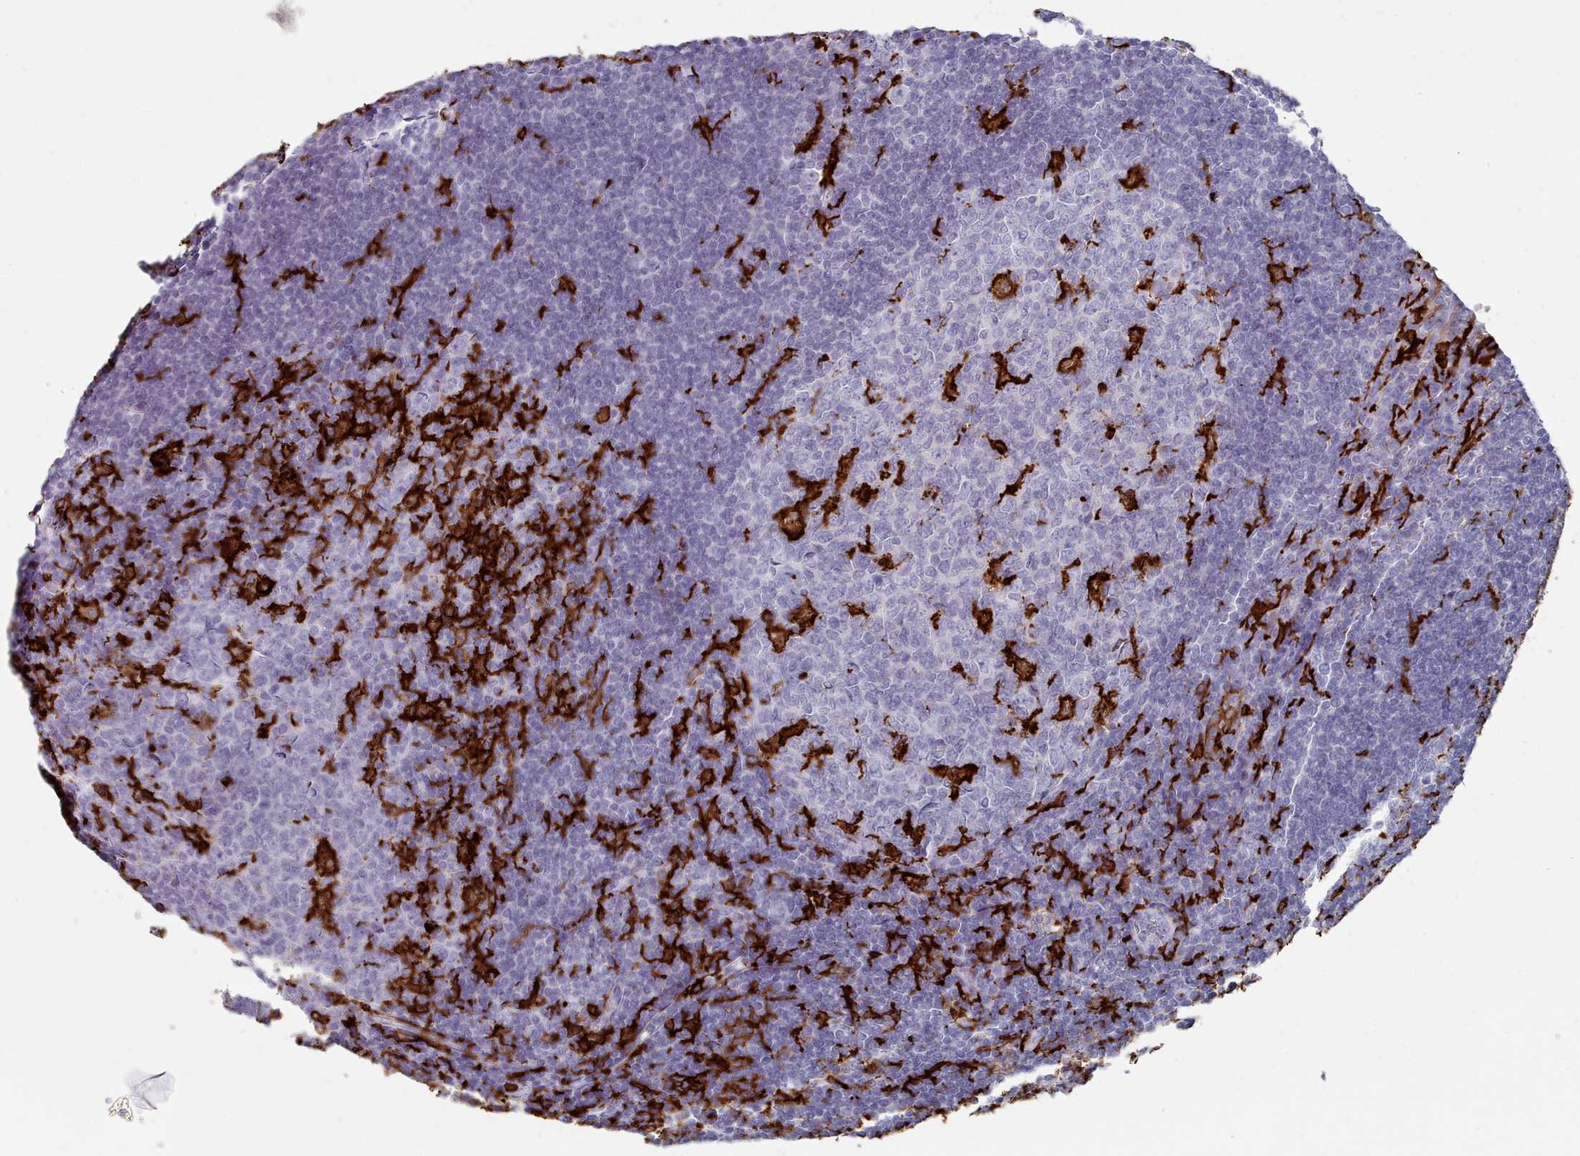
{"staining": {"intensity": "strong", "quantity": "<25%", "location": "cytoplasmic/membranous"}, "tissue": "tonsil", "cell_type": "Germinal center cells", "image_type": "normal", "snomed": [{"axis": "morphology", "description": "Normal tissue, NOS"}, {"axis": "topography", "description": "Tonsil"}], "caption": "Immunohistochemical staining of benign tonsil displays medium levels of strong cytoplasmic/membranous expression in about <25% of germinal center cells.", "gene": "AIF1", "patient": {"sex": "male", "age": 27}}